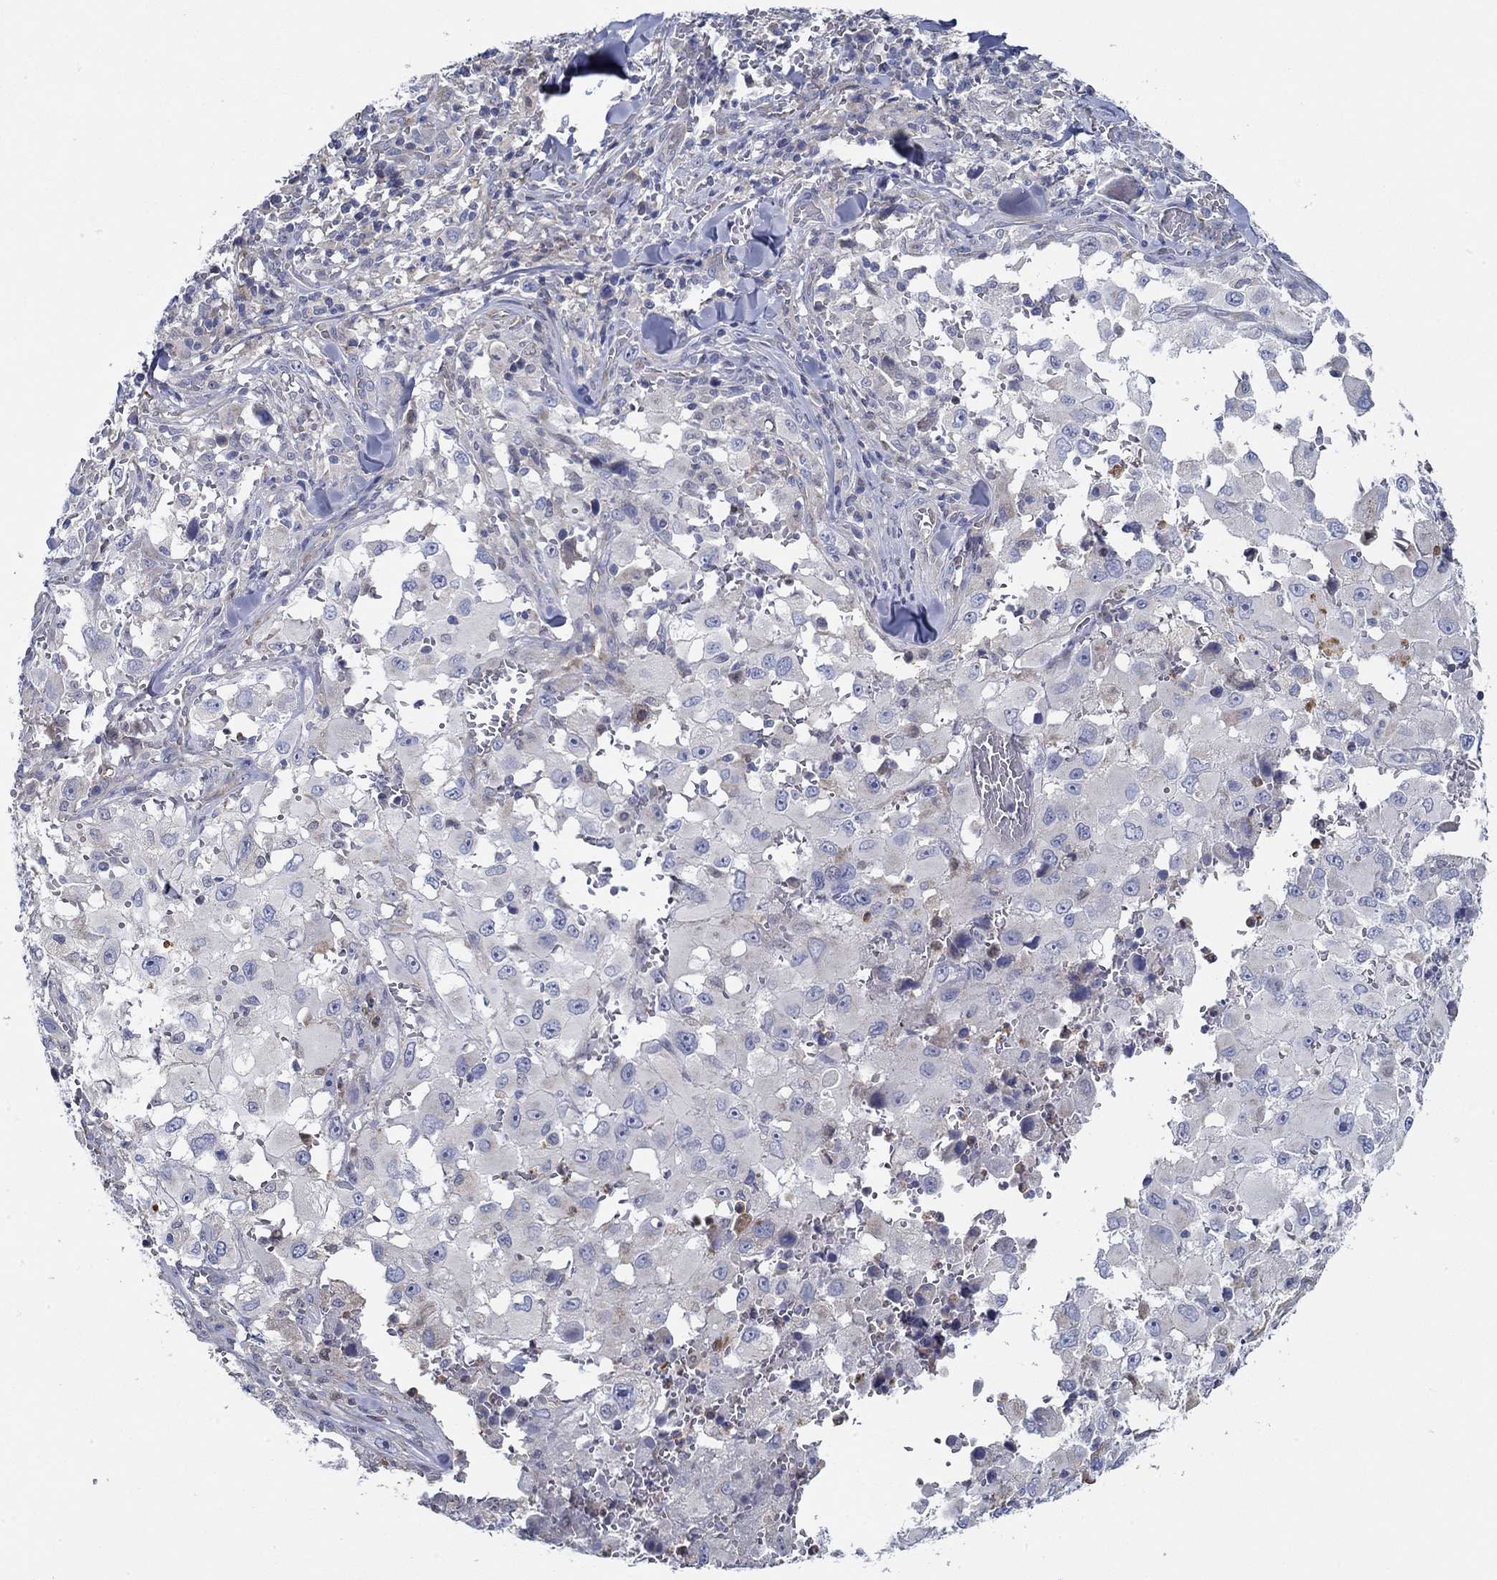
{"staining": {"intensity": "negative", "quantity": "none", "location": "none"}, "tissue": "melanoma", "cell_type": "Tumor cells", "image_type": "cancer", "snomed": [{"axis": "morphology", "description": "Malignant melanoma, Metastatic site"}, {"axis": "topography", "description": "Lymph node"}], "caption": "This micrograph is of malignant melanoma (metastatic site) stained with immunohistochemistry (IHC) to label a protein in brown with the nuclei are counter-stained blue. There is no staining in tumor cells.", "gene": "CFAP61", "patient": {"sex": "male", "age": 50}}